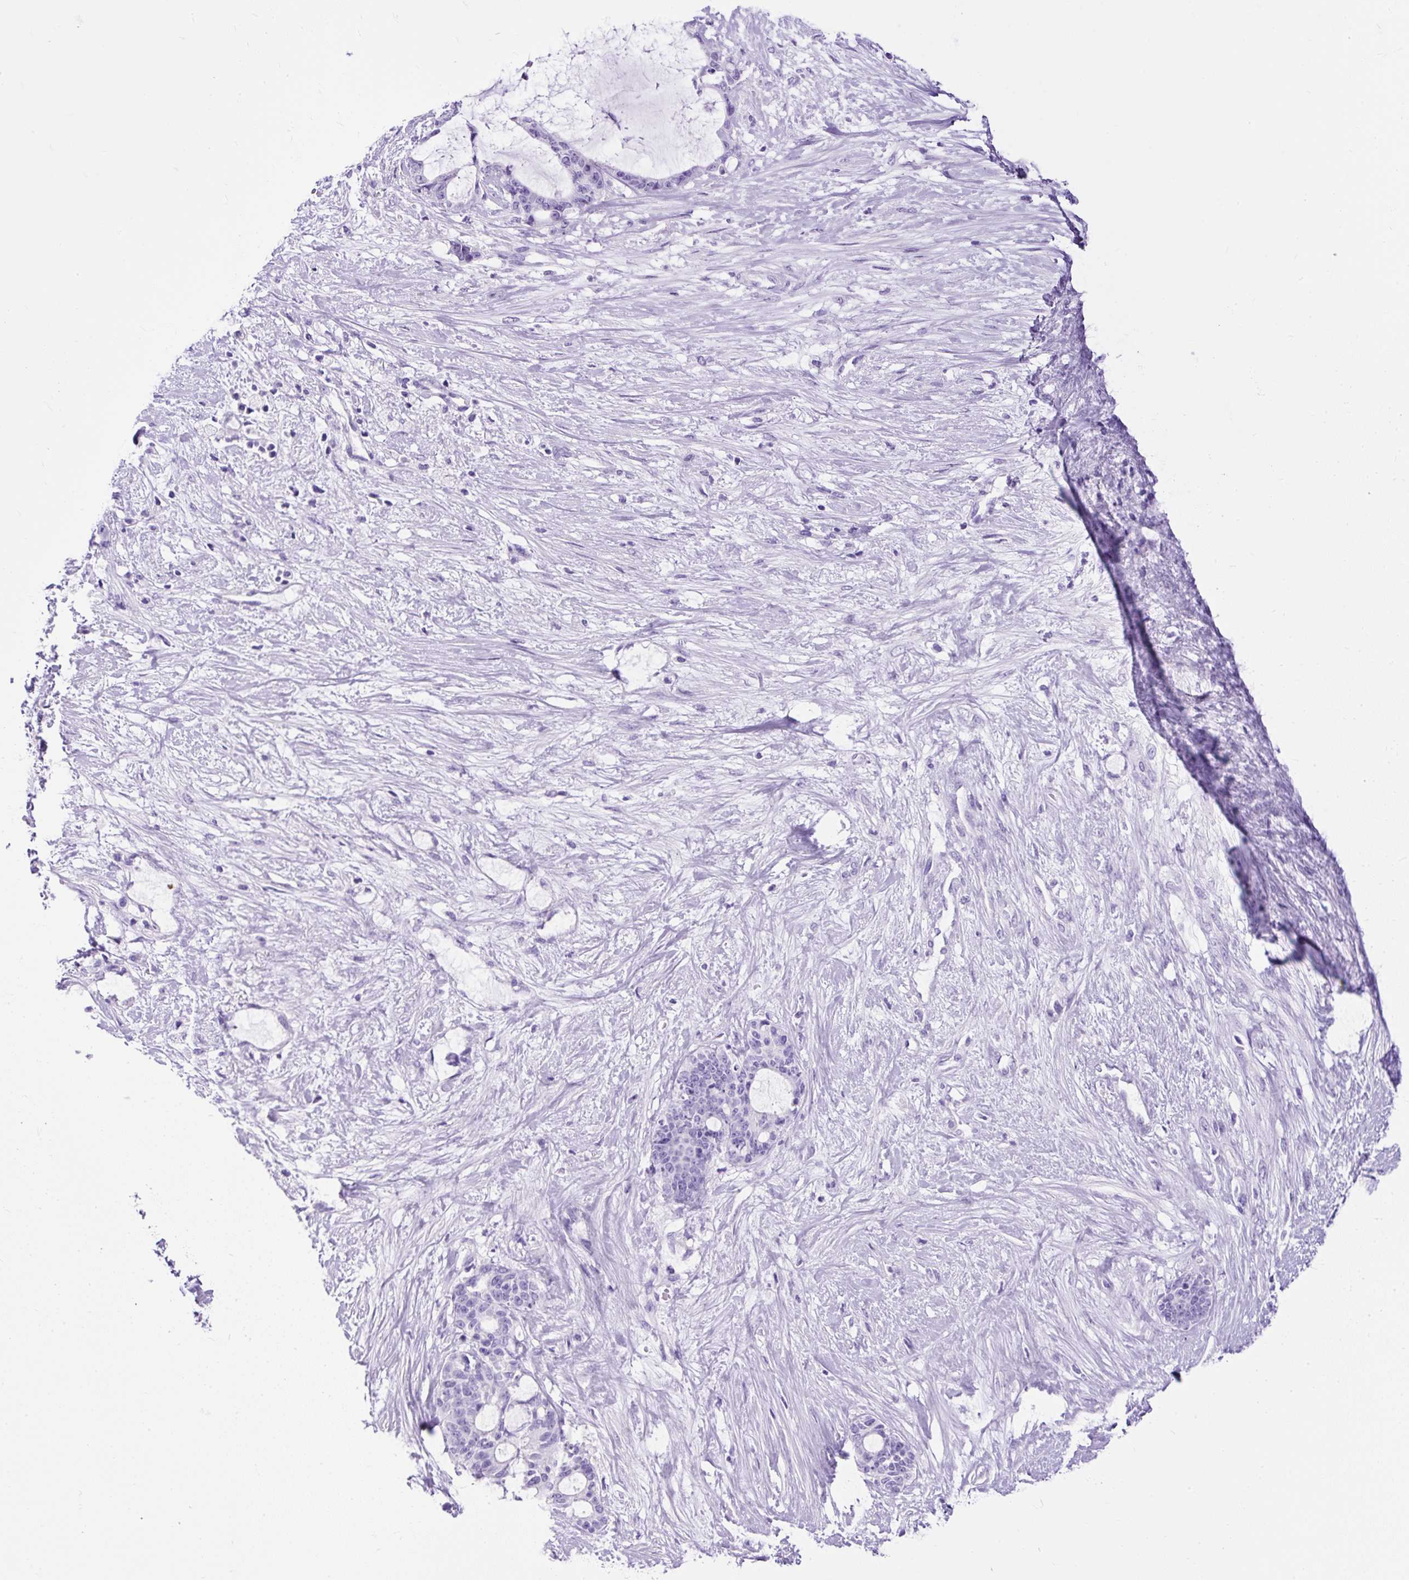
{"staining": {"intensity": "negative", "quantity": "none", "location": "none"}, "tissue": "liver cancer", "cell_type": "Tumor cells", "image_type": "cancer", "snomed": [{"axis": "morphology", "description": "Normal tissue, NOS"}, {"axis": "morphology", "description": "Cholangiocarcinoma"}, {"axis": "topography", "description": "Liver"}, {"axis": "topography", "description": "Peripheral nerve tissue"}], "caption": "Micrograph shows no significant protein positivity in tumor cells of cholangiocarcinoma (liver).", "gene": "PDIA2", "patient": {"sex": "female", "age": 73}}